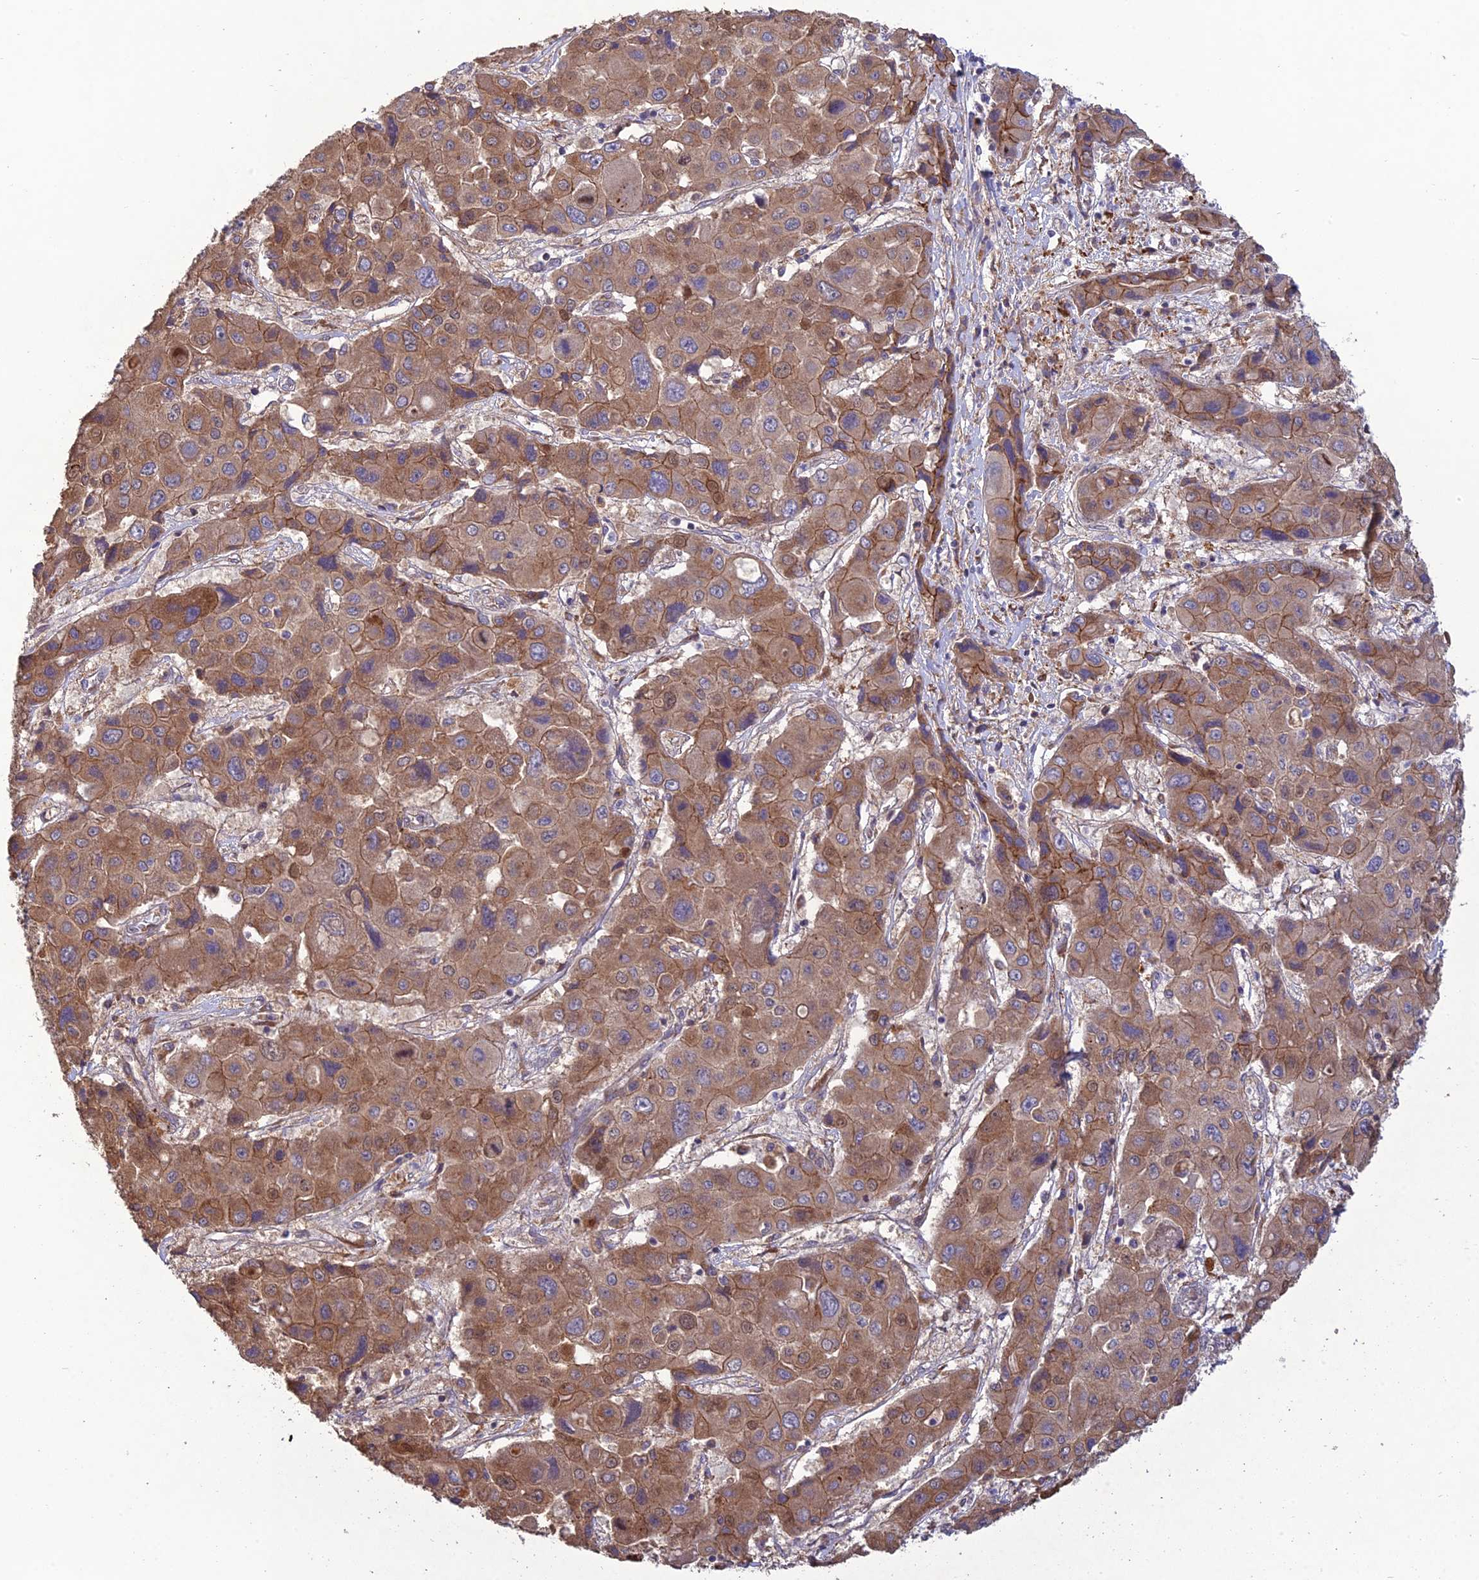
{"staining": {"intensity": "moderate", "quantity": ">75%", "location": "cytoplasmic/membranous"}, "tissue": "liver cancer", "cell_type": "Tumor cells", "image_type": "cancer", "snomed": [{"axis": "morphology", "description": "Cholangiocarcinoma"}, {"axis": "topography", "description": "Liver"}], "caption": "Immunohistochemistry (DAB (3,3'-diaminobenzidine)) staining of human cholangiocarcinoma (liver) shows moderate cytoplasmic/membranous protein staining in about >75% of tumor cells. The staining is performed using DAB brown chromogen to label protein expression. The nuclei are counter-stained blue using hematoxylin.", "gene": "MRNIP", "patient": {"sex": "male", "age": 67}}